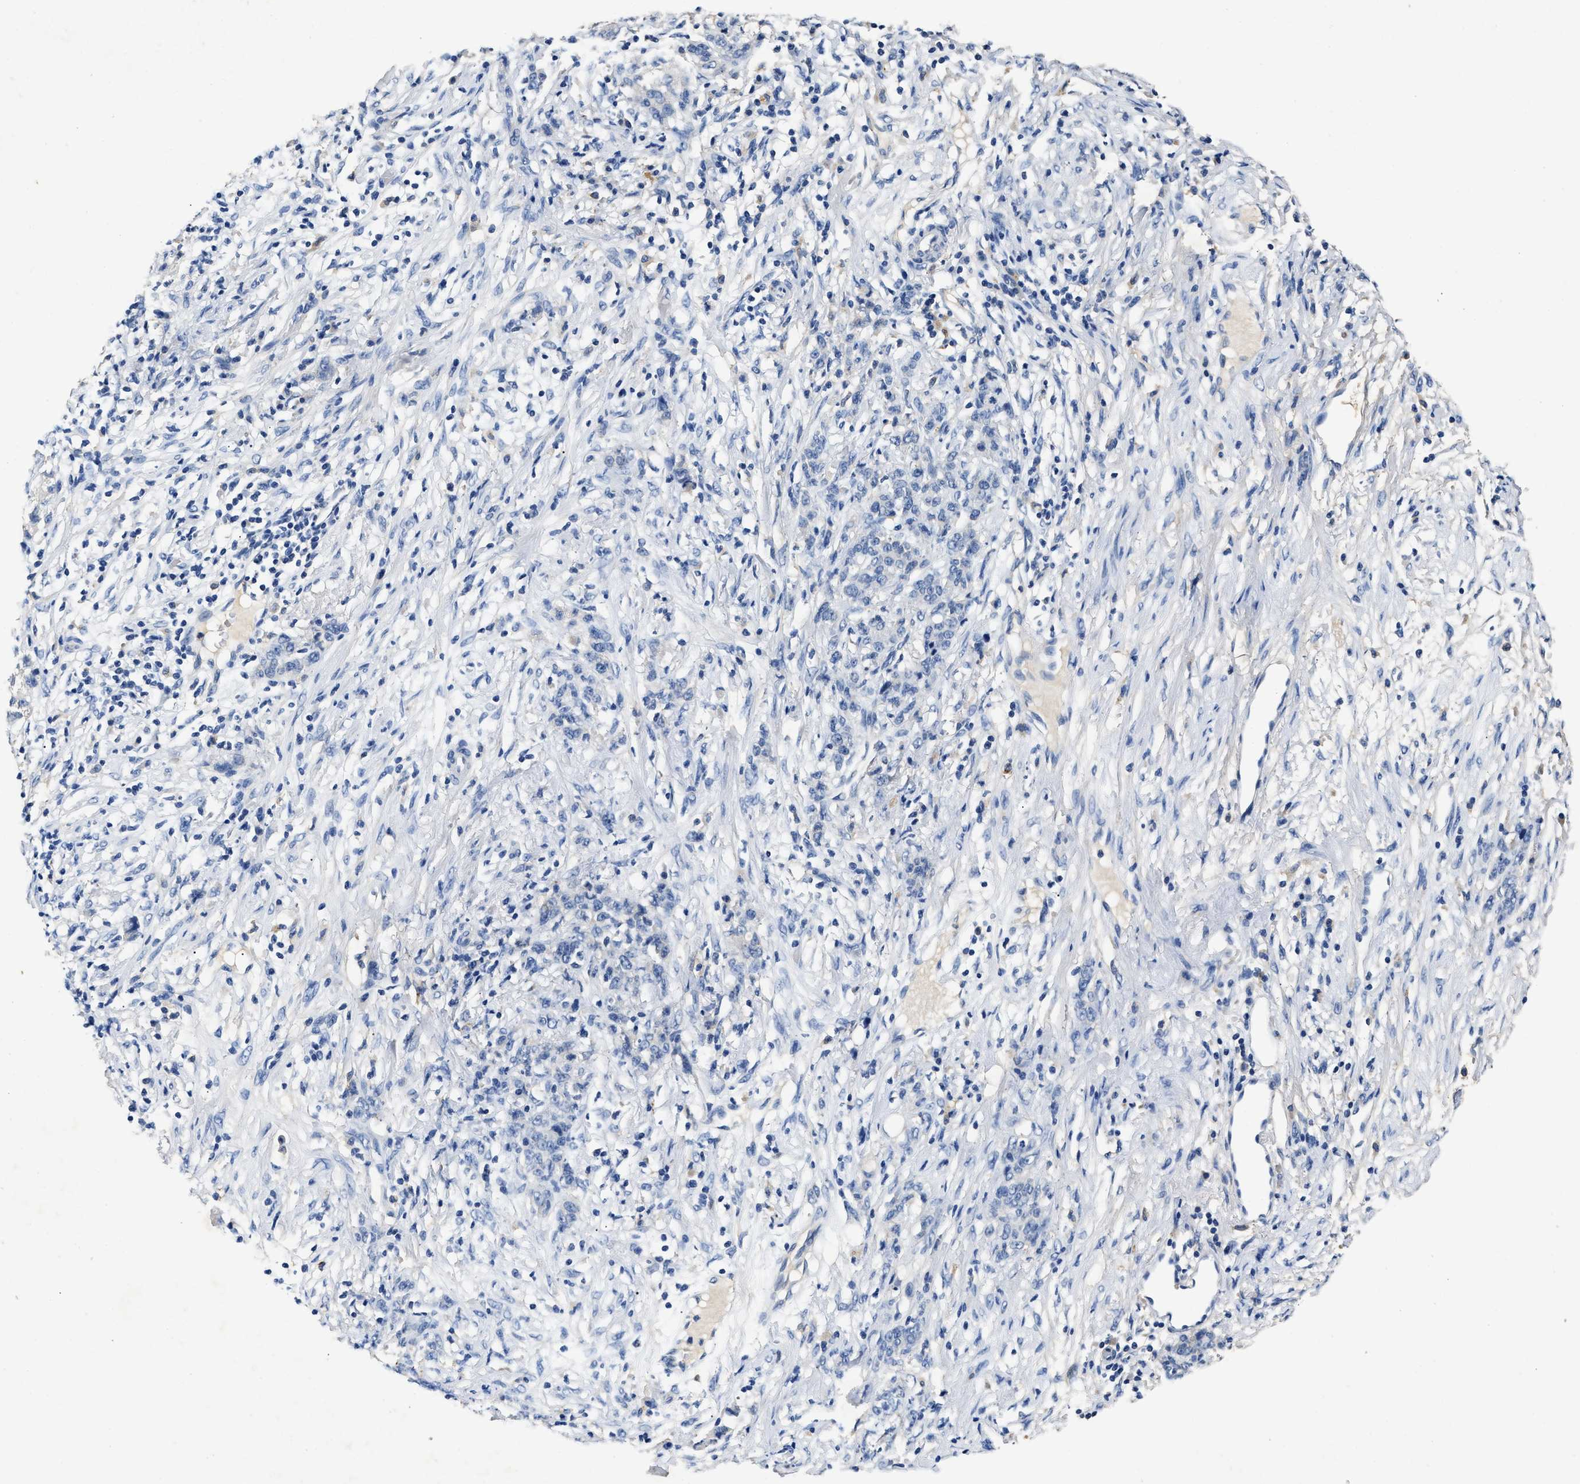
{"staining": {"intensity": "negative", "quantity": "none", "location": "none"}, "tissue": "stomach cancer", "cell_type": "Tumor cells", "image_type": "cancer", "snomed": [{"axis": "morphology", "description": "Adenocarcinoma, NOS"}, {"axis": "topography", "description": "Stomach, lower"}], "caption": "Immunohistochemical staining of human adenocarcinoma (stomach) reveals no significant staining in tumor cells. Nuclei are stained in blue.", "gene": "SLCO2B1", "patient": {"sex": "male", "age": 88}}